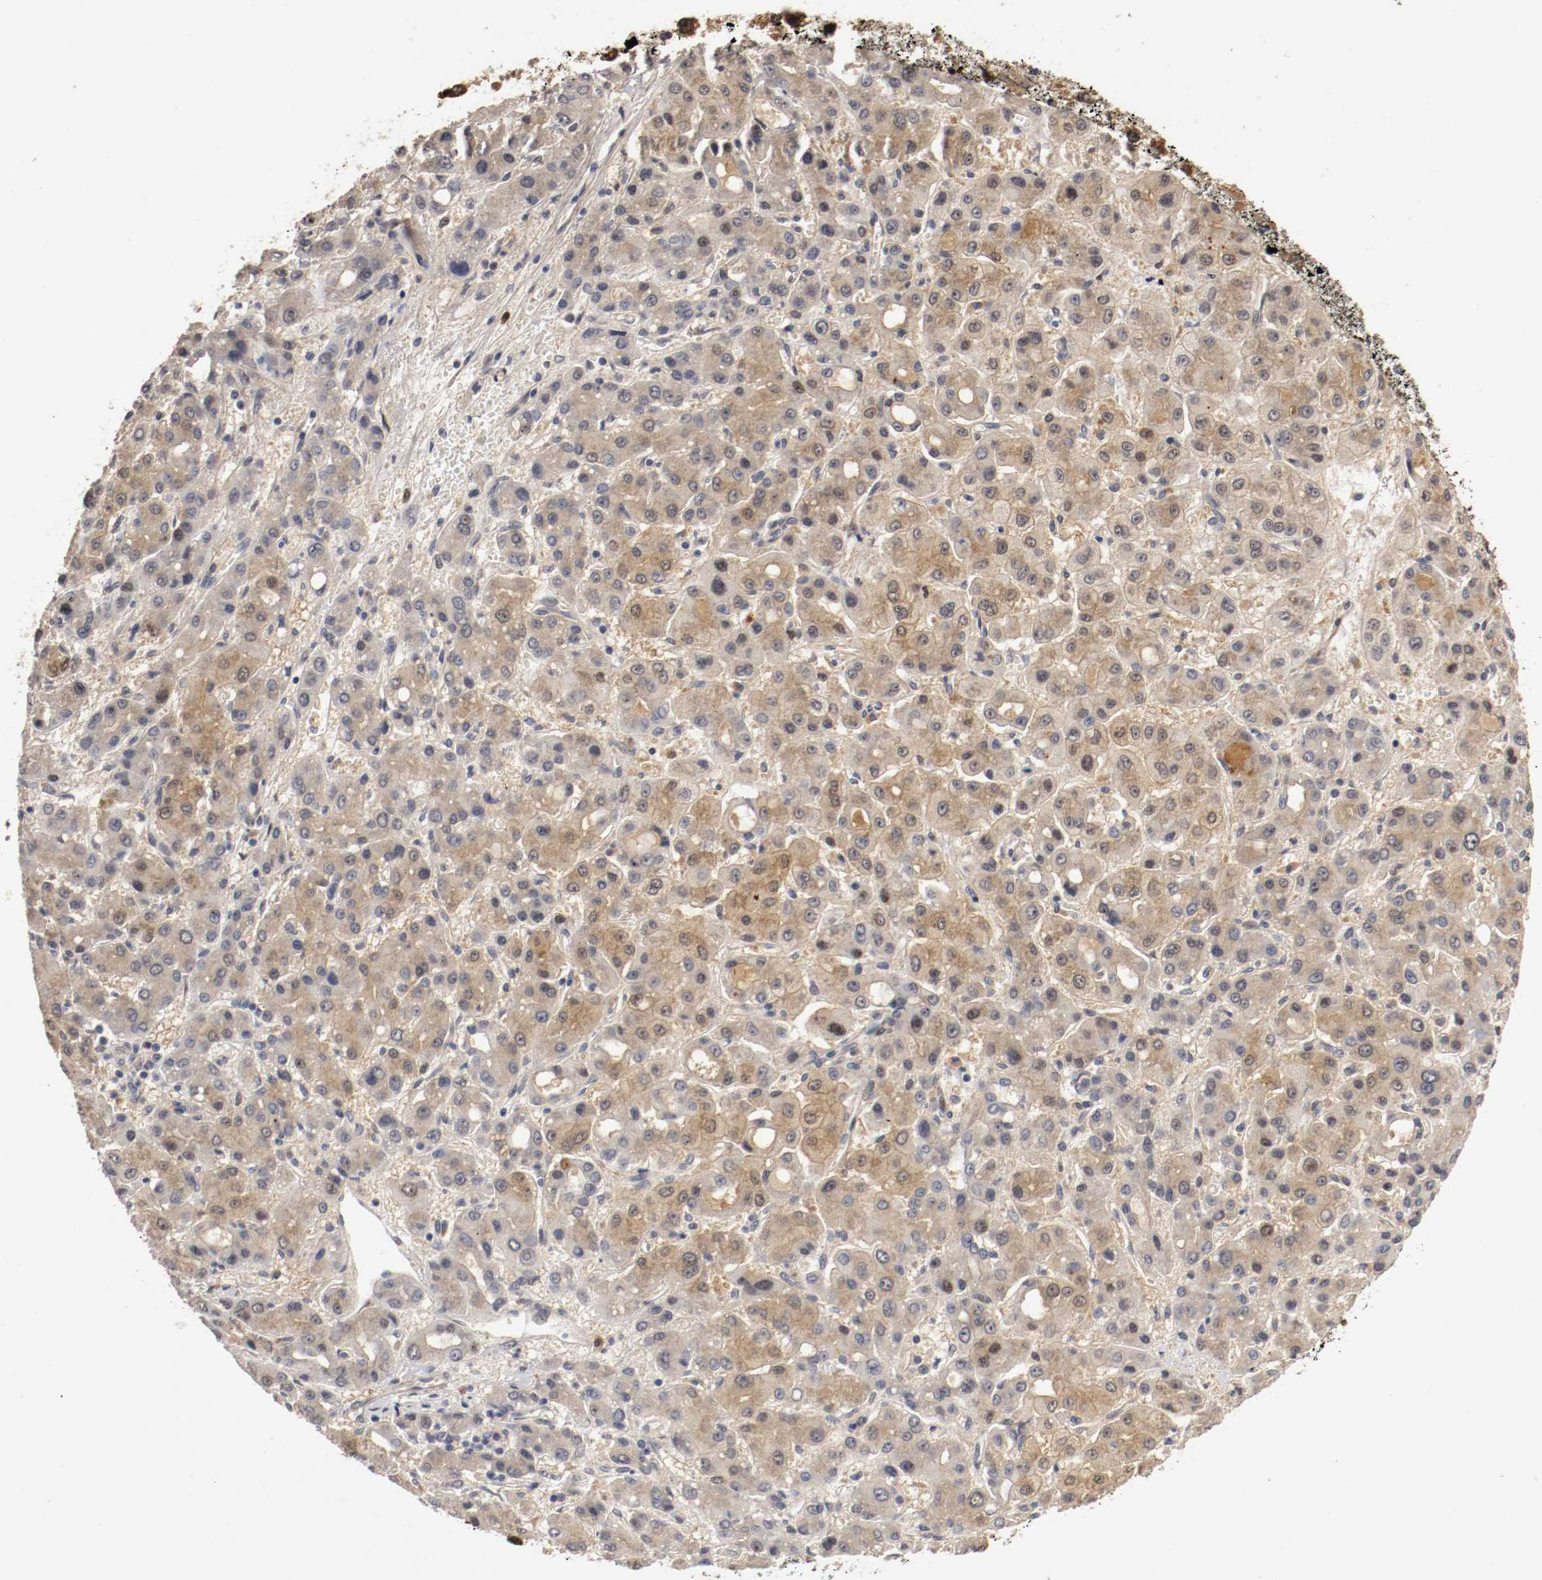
{"staining": {"intensity": "moderate", "quantity": ">75%", "location": "cytoplasmic/membranous,nuclear"}, "tissue": "liver cancer", "cell_type": "Tumor cells", "image_type": "cancer", "snomed": [{"axis": "morphology", "description": "Carcinoma, Hepatocellular, NOS"}, {"axis": "topography", "description": "Liver"}], "caption": "The micrograph displays staining of hepatocellular carcinoma (liver), revealing moderate cytoplasmic/membranous and nuclear protein expression (brown color) within tumor cells.", "gene": "TNFRSF1B", "patient": {"sex": "male", "age": 55}}